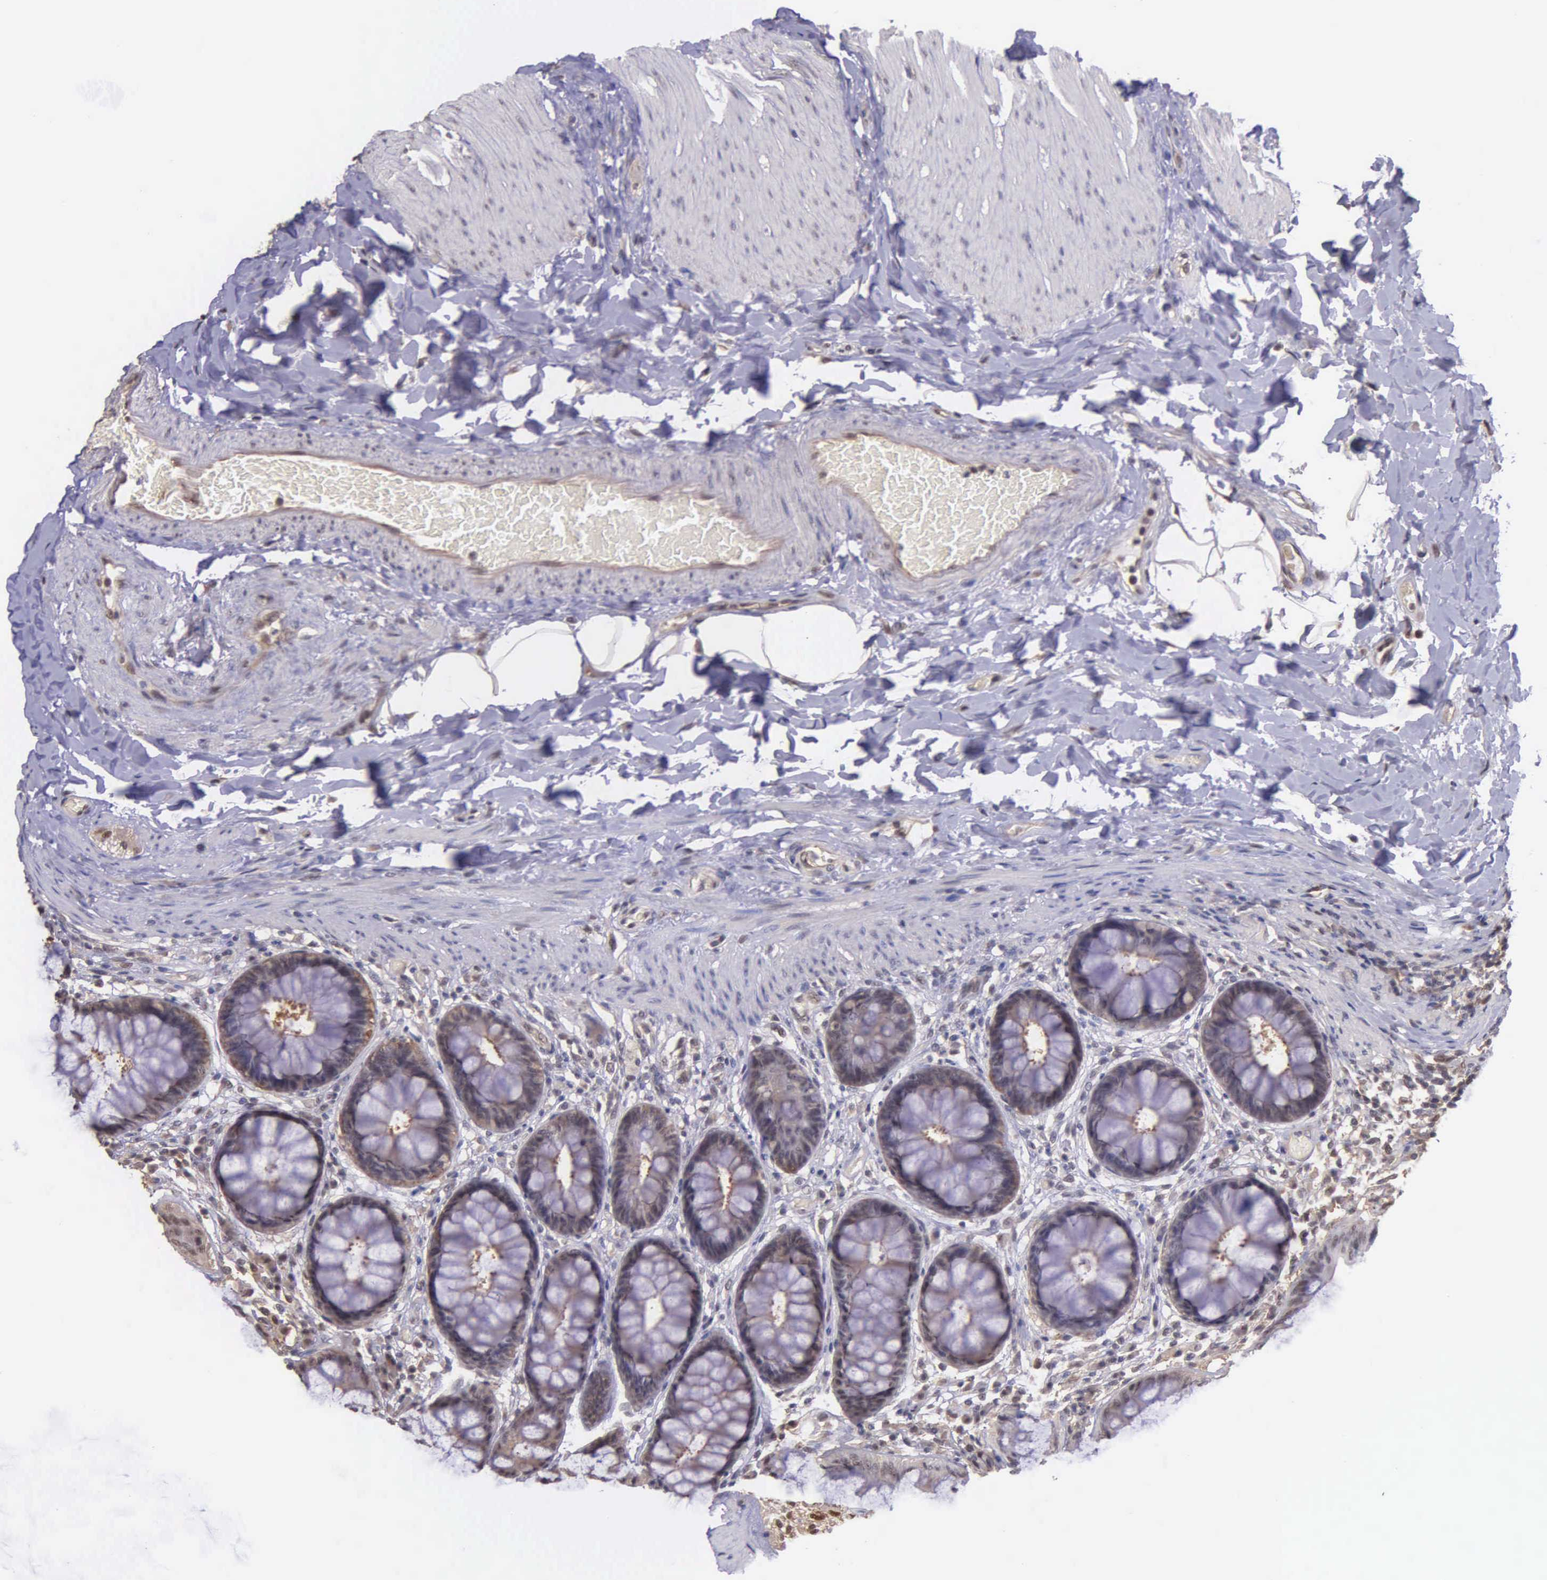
{"staining": {"intensity": "moderate", "quantity": "25%-75%", "location": "cytoplasmic/membranous,nuclear"}, "tissue": "rectum", "cell_type": "Glandular cells", "image_type": "normal", "snomed": [{"axis": "morphology", "description": "Normal tissue, NOS"}, {"axis": "topography", "description": "Rectum"}], "caption": "This micrograph exhibits normal rectum stained with IHC to label a protein in brown. The cytoplasmic/membranous,nuclear of glandular cells show moderate positivity for the protein. Nuclei are counter-stained blue.", "gene": "PSMC1", "patient": {"sex": "female", "age": 46}}